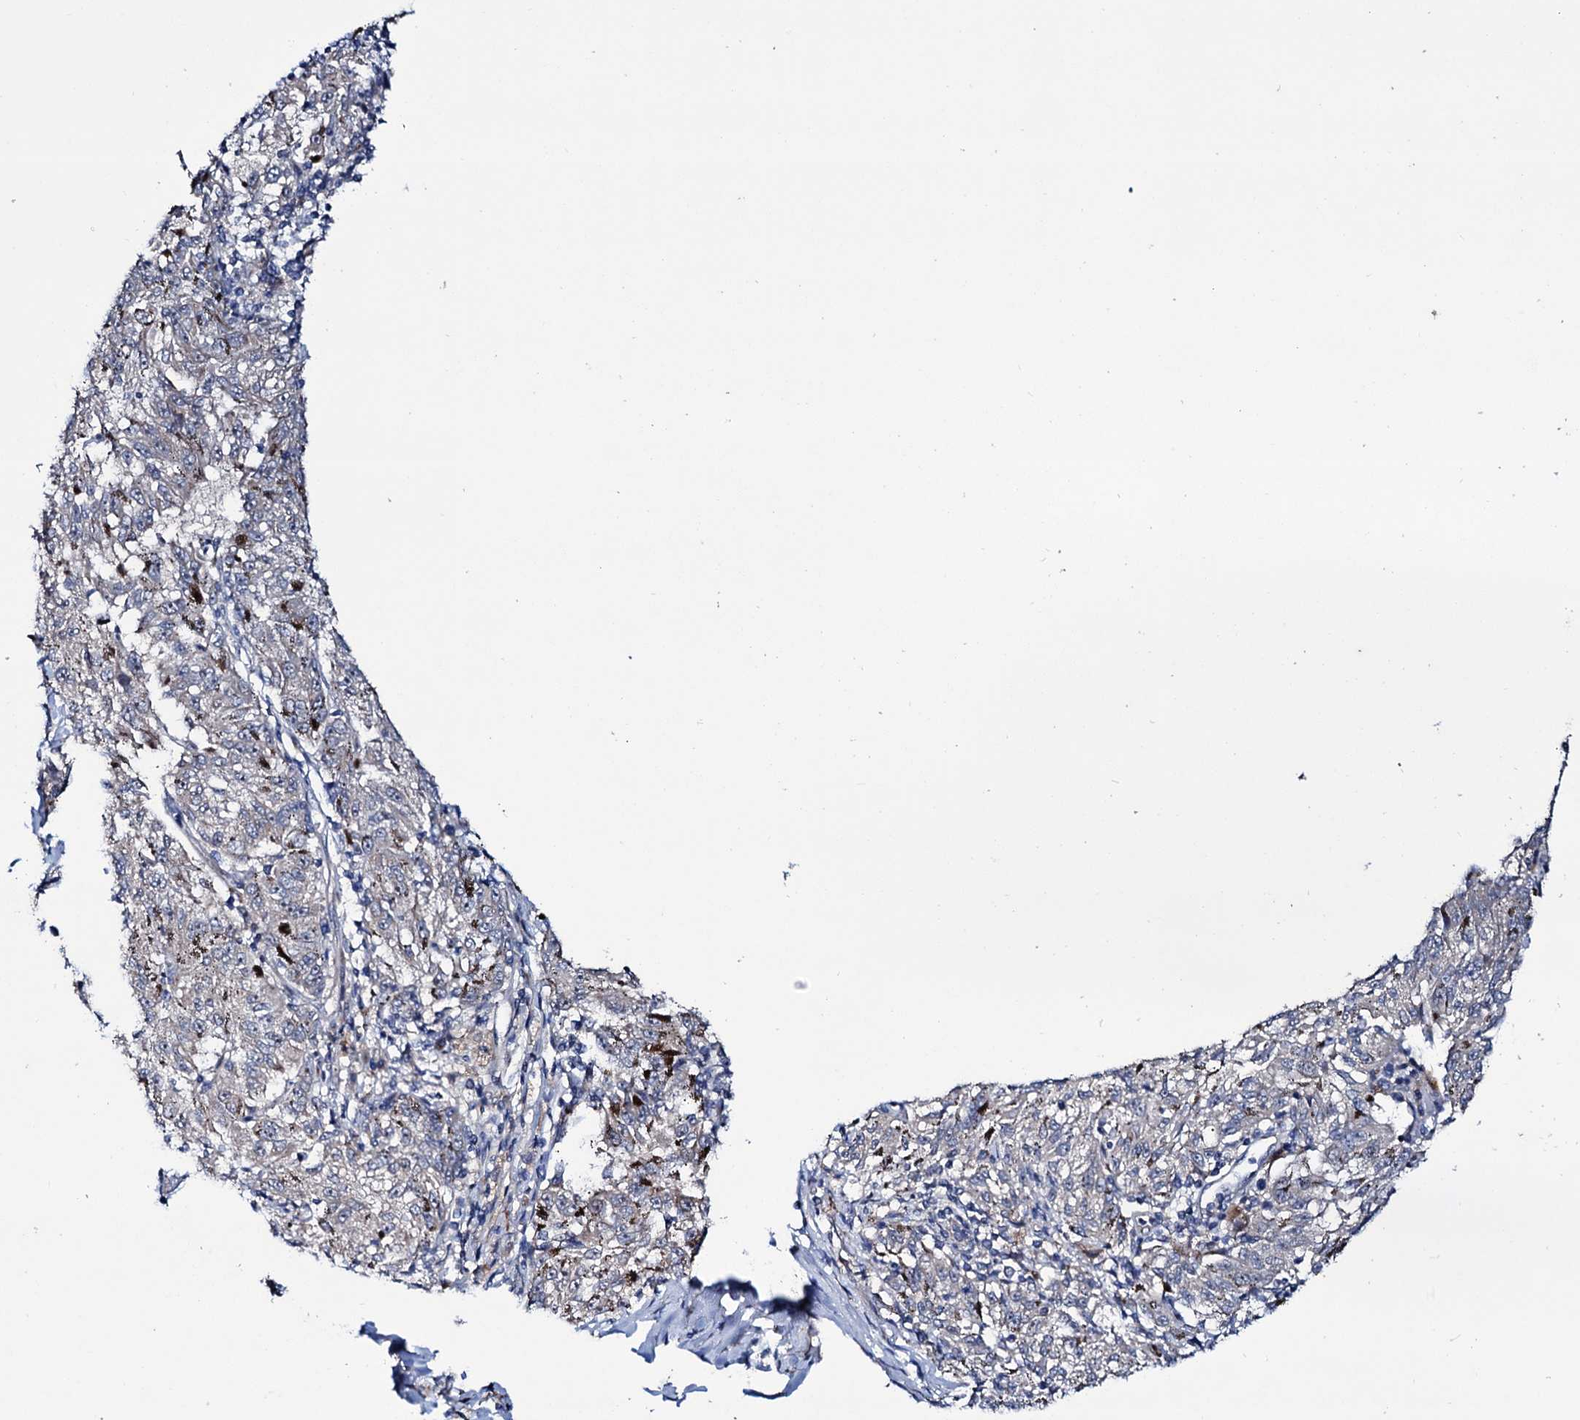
{"staining": {"intensity": "negative", "quantity": "none", "location": "none"}, "tissue": "melanoma", "cell_type": "Tumor cells", "image_type": "cancer", "snomed": [{"axis": "morphology", "description": "Malignant melanoma, NOS"}, {"axis": "topography", "description": "Skin"}], "caption": "Immunohistochemical staining of malignant melanoma demonstrates no significant positivity in tumor cells.", "gene": "EYA4", "patient": {"sex": "female", "age": 72}}